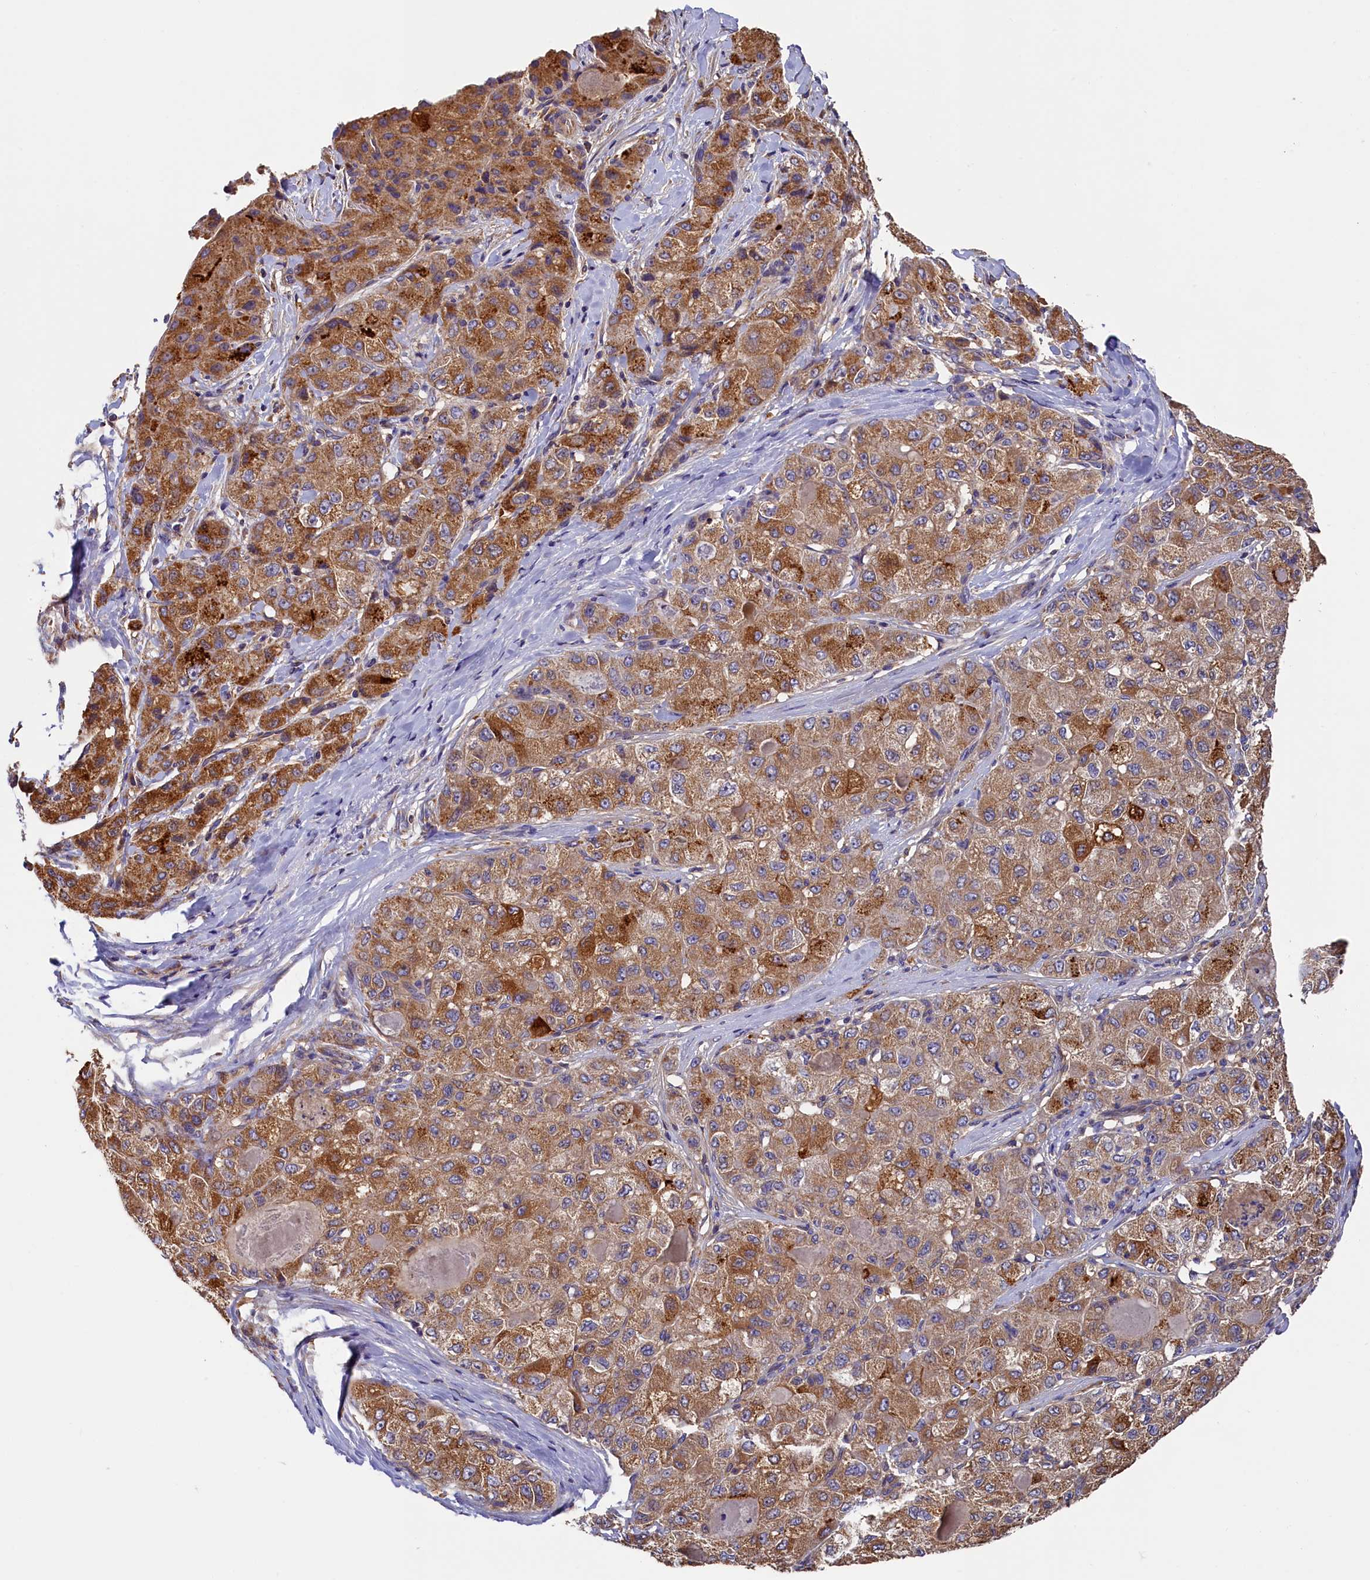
{"staining": {"intensity": "moderate", "quantity": ">75%", "location": "cytoplasmic/membranous"}, "tissue": "liver cancer", "cell_type": "Tumor cells", "image_type": "cancer", "snomed": [{"axis": "morphology", "description": "Carcinoma, Hepatocellular, NOS"}, {"axis": "topography", "description": "Liver"}], "caption": "A medium amount of moderate cytoplasmic/membranous positivity is present in approximately >75% of tumor cells in liver cancer (hepatocellular carcinoma) tissue.", "gene": "SEC31B", "patient": {"sex": "male", "age": 80}}